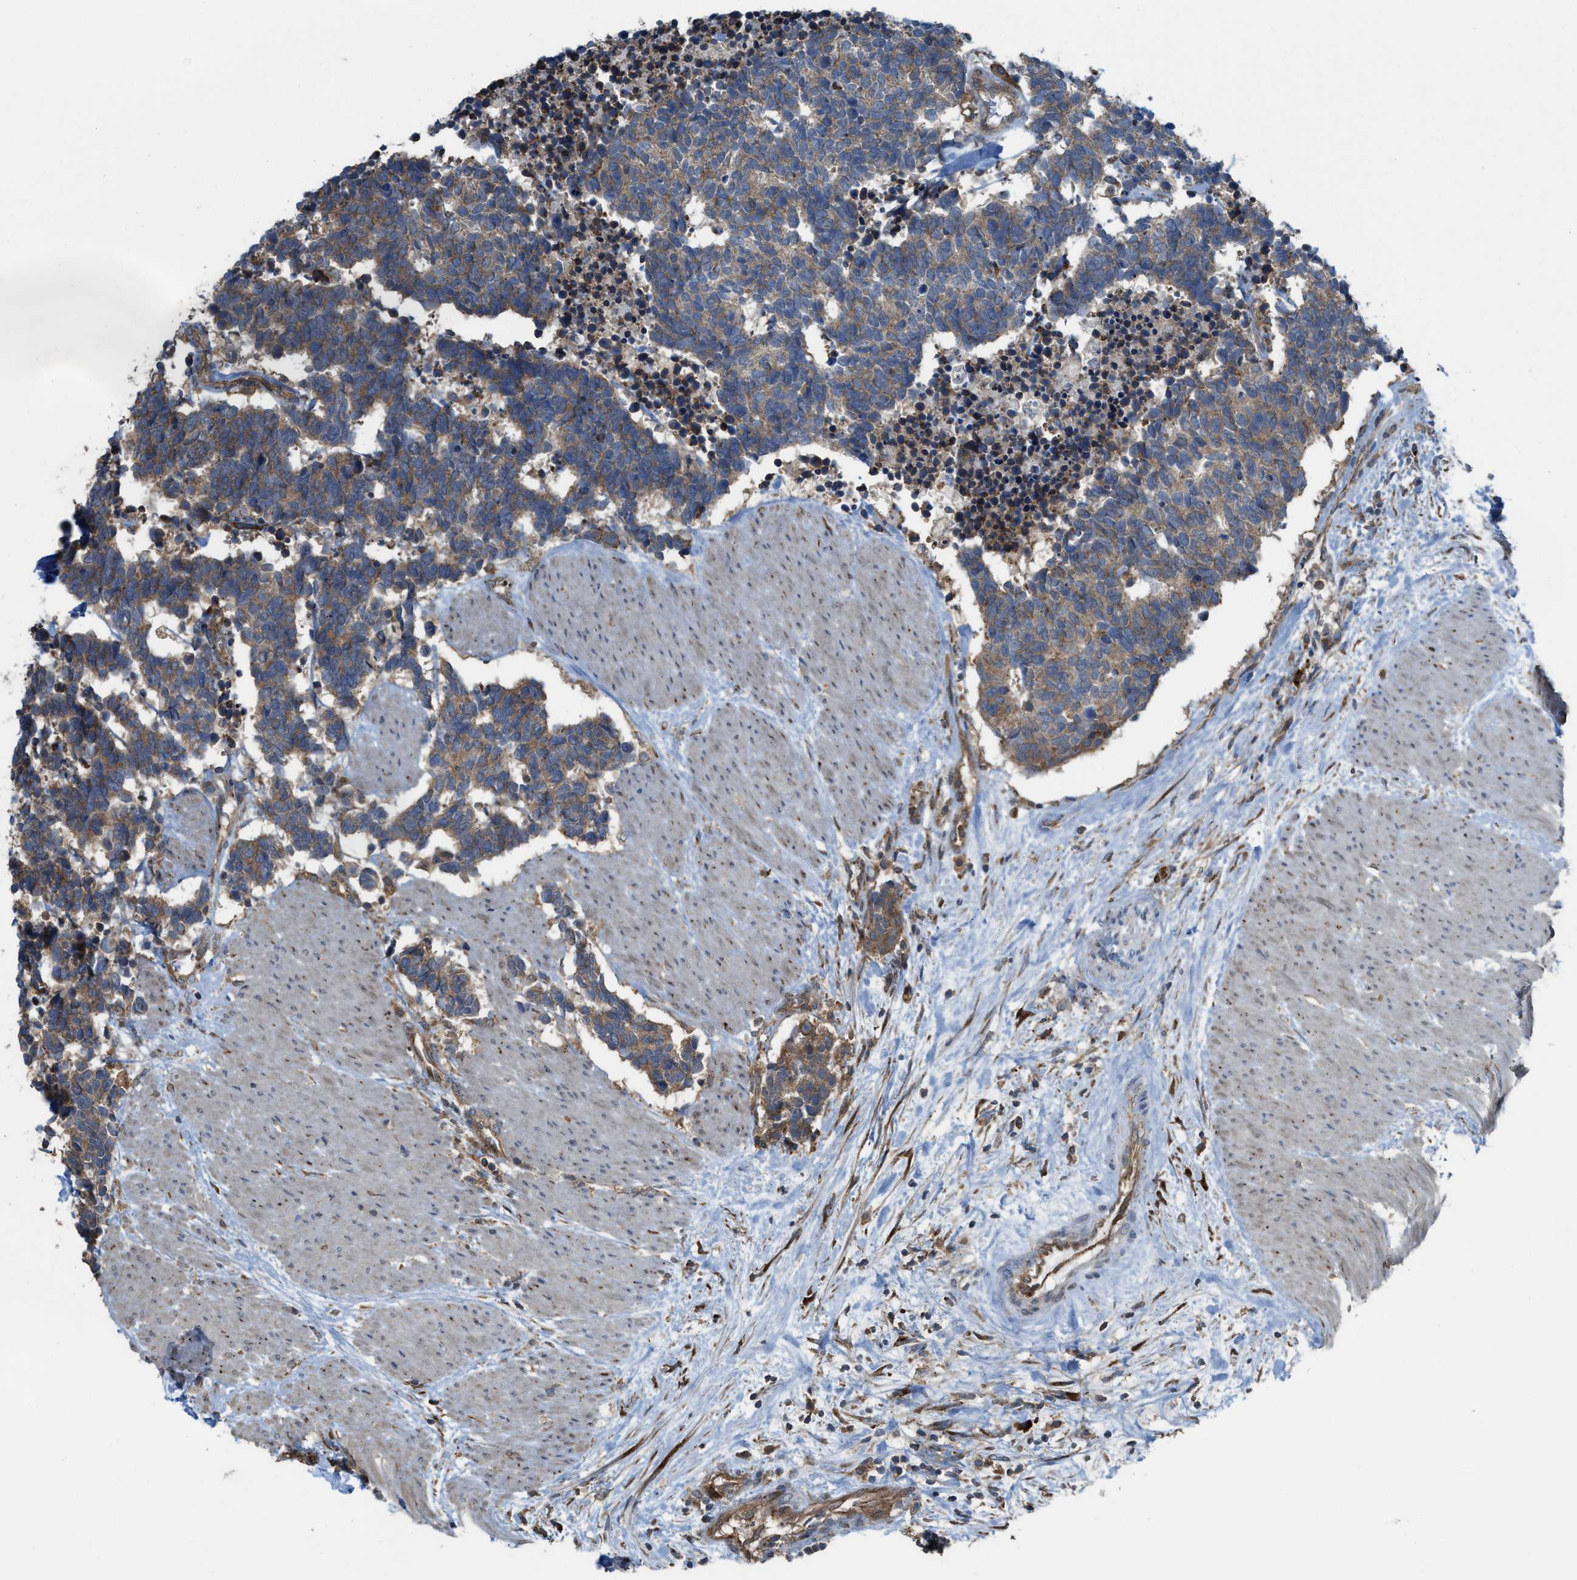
{"staining": {"intensity": "moderate", "quantity": ">75%", "location": "cytoplasmic/membranous"}, "tissue": "carcinoid", "cell_type": "Tumor cells", "image_type": "cancer", "snomed": [{"axis": "morphology", "description": "Carcinoma, NOS"}, {"axis": "morphology", "description": "Carcinoid, malignant, NOS"}, {"axis": "topography", "description": "Urinary bladder"}], "caption": "There is medium levels of moderate cytoplasmic/membranous expression in tumor cells of carcinoma, as demonstrated by immunohistochemical staining (brown color).", "gene": "PLAA", "patient": {"sex": "male", "age": 57}}